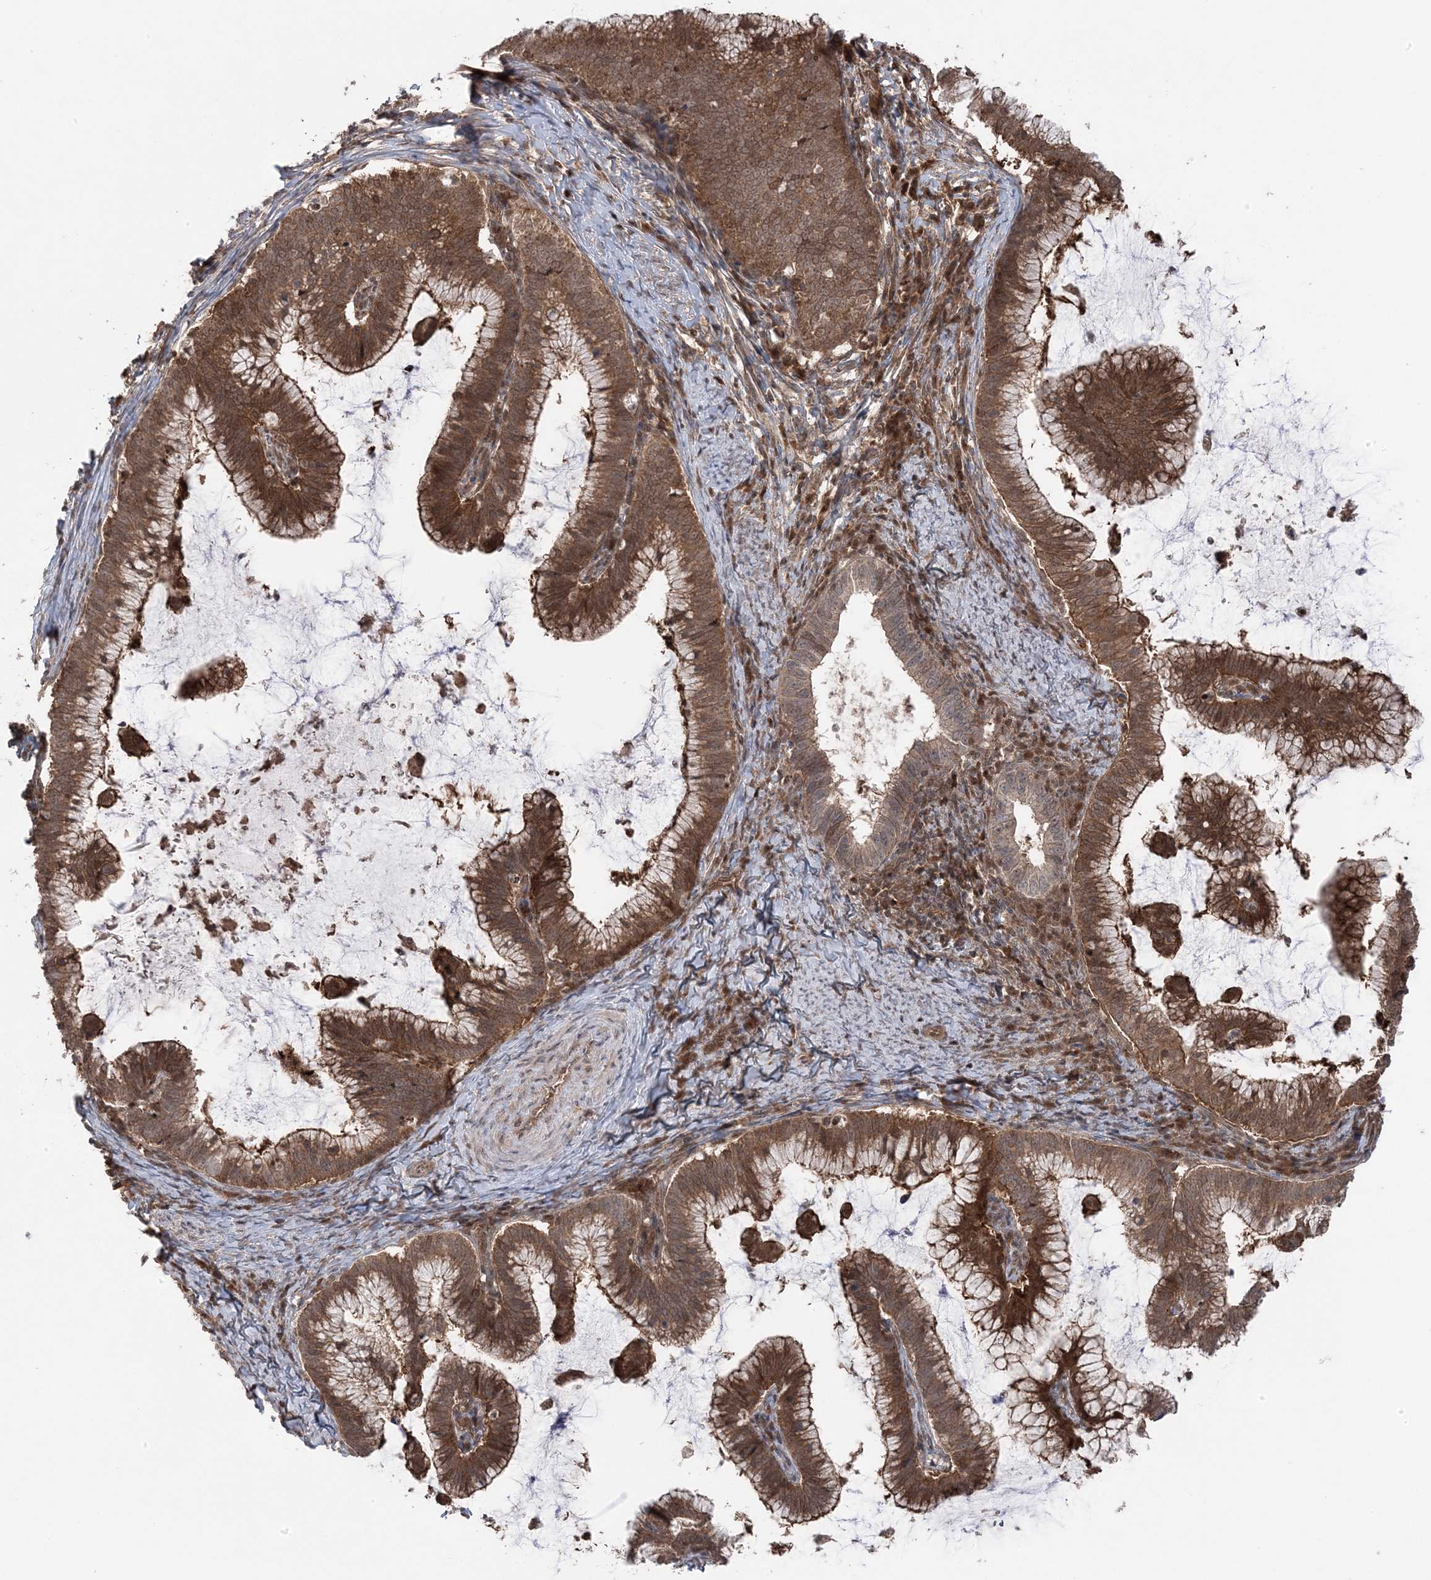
{"staining": {"intensity": "moderate", "quantity": ">75%", "location": "cytoplasmic/membranous"}, "tissue": "cervical cancer", "cell_type": "Tumor cells", "image_type": "cancer", "snomed": [{"axis": "morphology", "description": "Adenocarcinoma, NOS"}, {"axis": "topography", "description": "Cervix"}], "caption": "Human cervical adenocarcinoma stained with a brown dye shows moderate cytoplasmic/membranous positive staining in about >75% of tumor cells.", "gene": "MAPK1IP1L", "patient": {"sex": "female", "age": 36}}